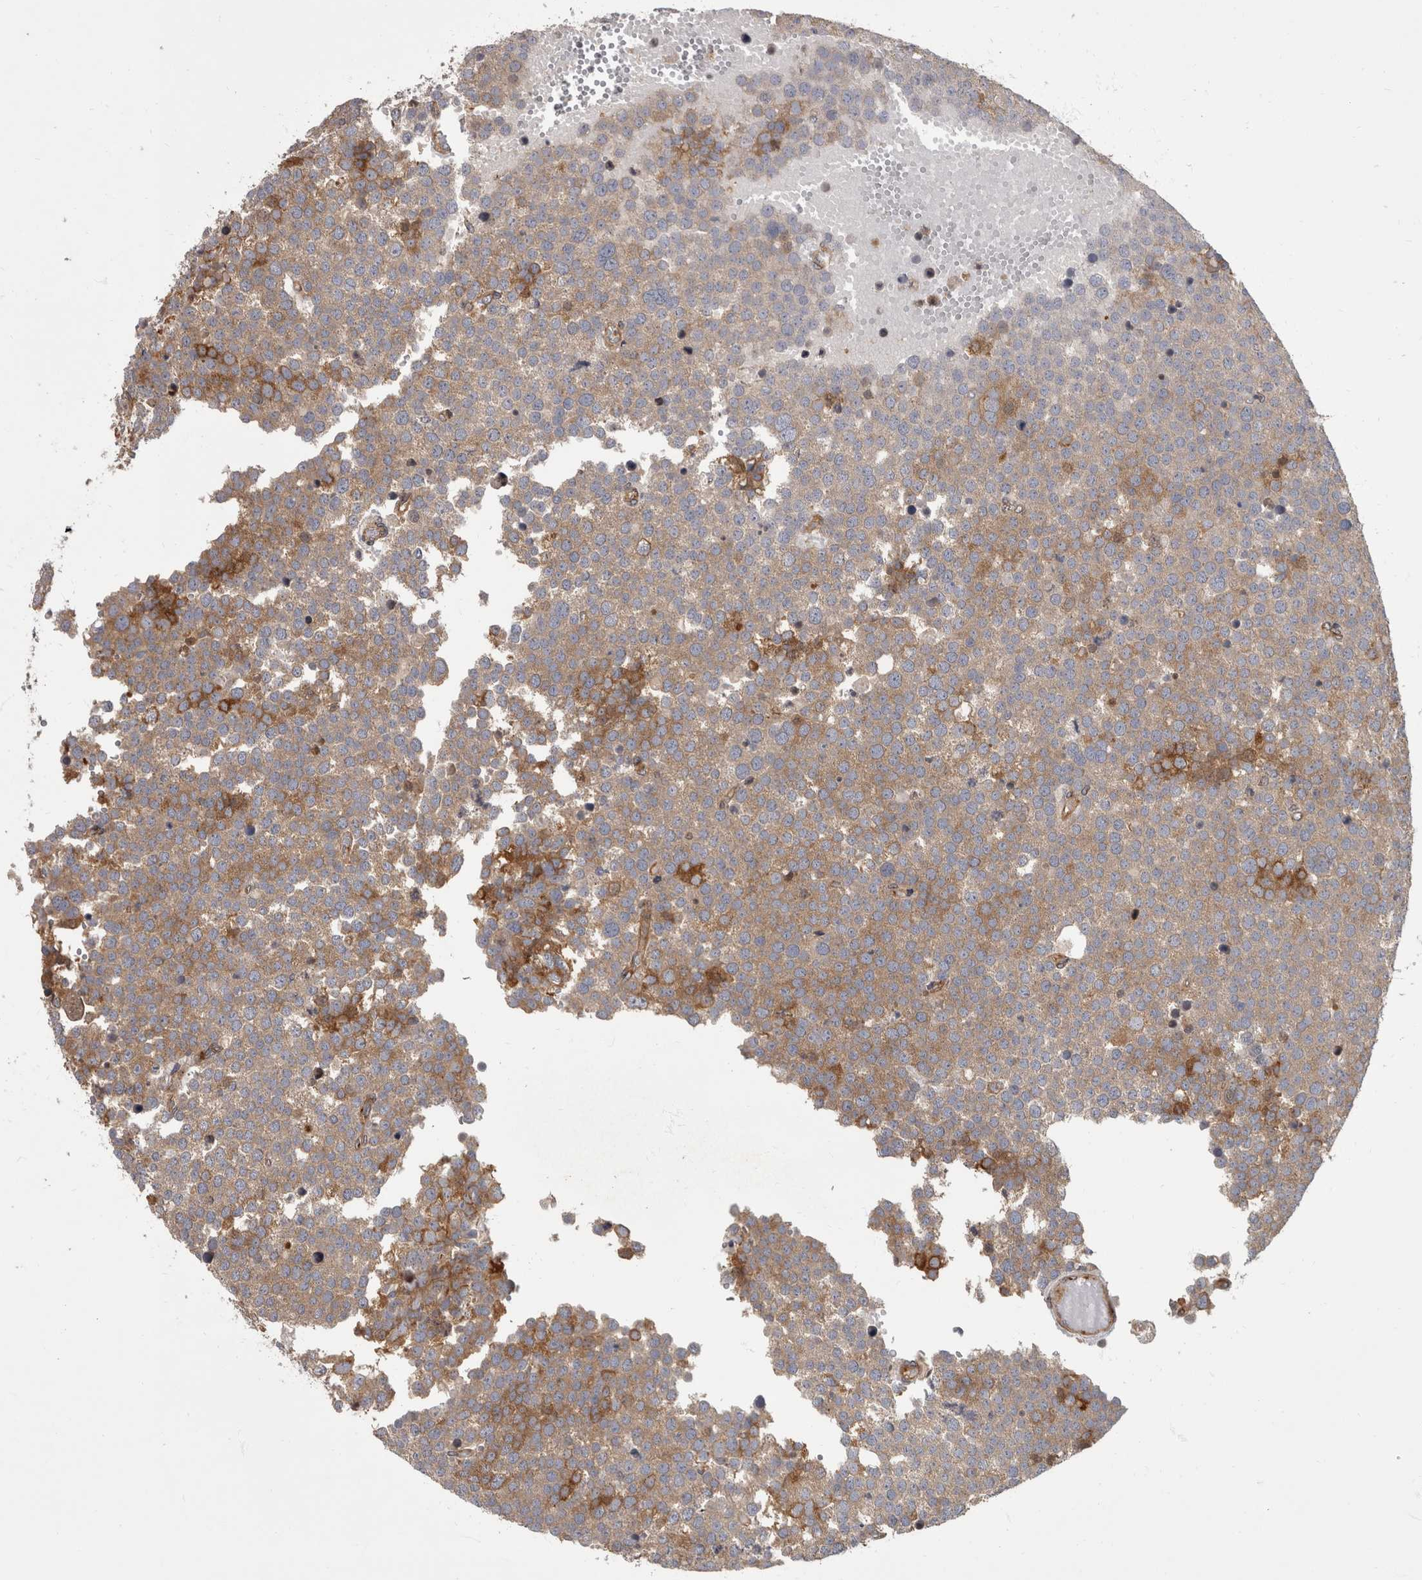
{"staining": {"intensity": "moderate", "quantity": "25%-75%", "location": "cytoplasmic/membranous"}, "tissue": "testis cancer", "cell_type": "Tumor cells", "image_type": "cancer", "snomed": [{"axis": "morphology", "description": "Seminoma, NOS"}, {"axis": "topography", "description": "Testis"}], "caption": "The histopathology image reveals immunohistochemical staining of testis cancer (seminoma). There is moderate cytoplasmic/membranous positivity is seen in approximately 25%-75% of tumor cells.", "gene": "HOOK3", "patient": {"sex": "male", "age": 71}}